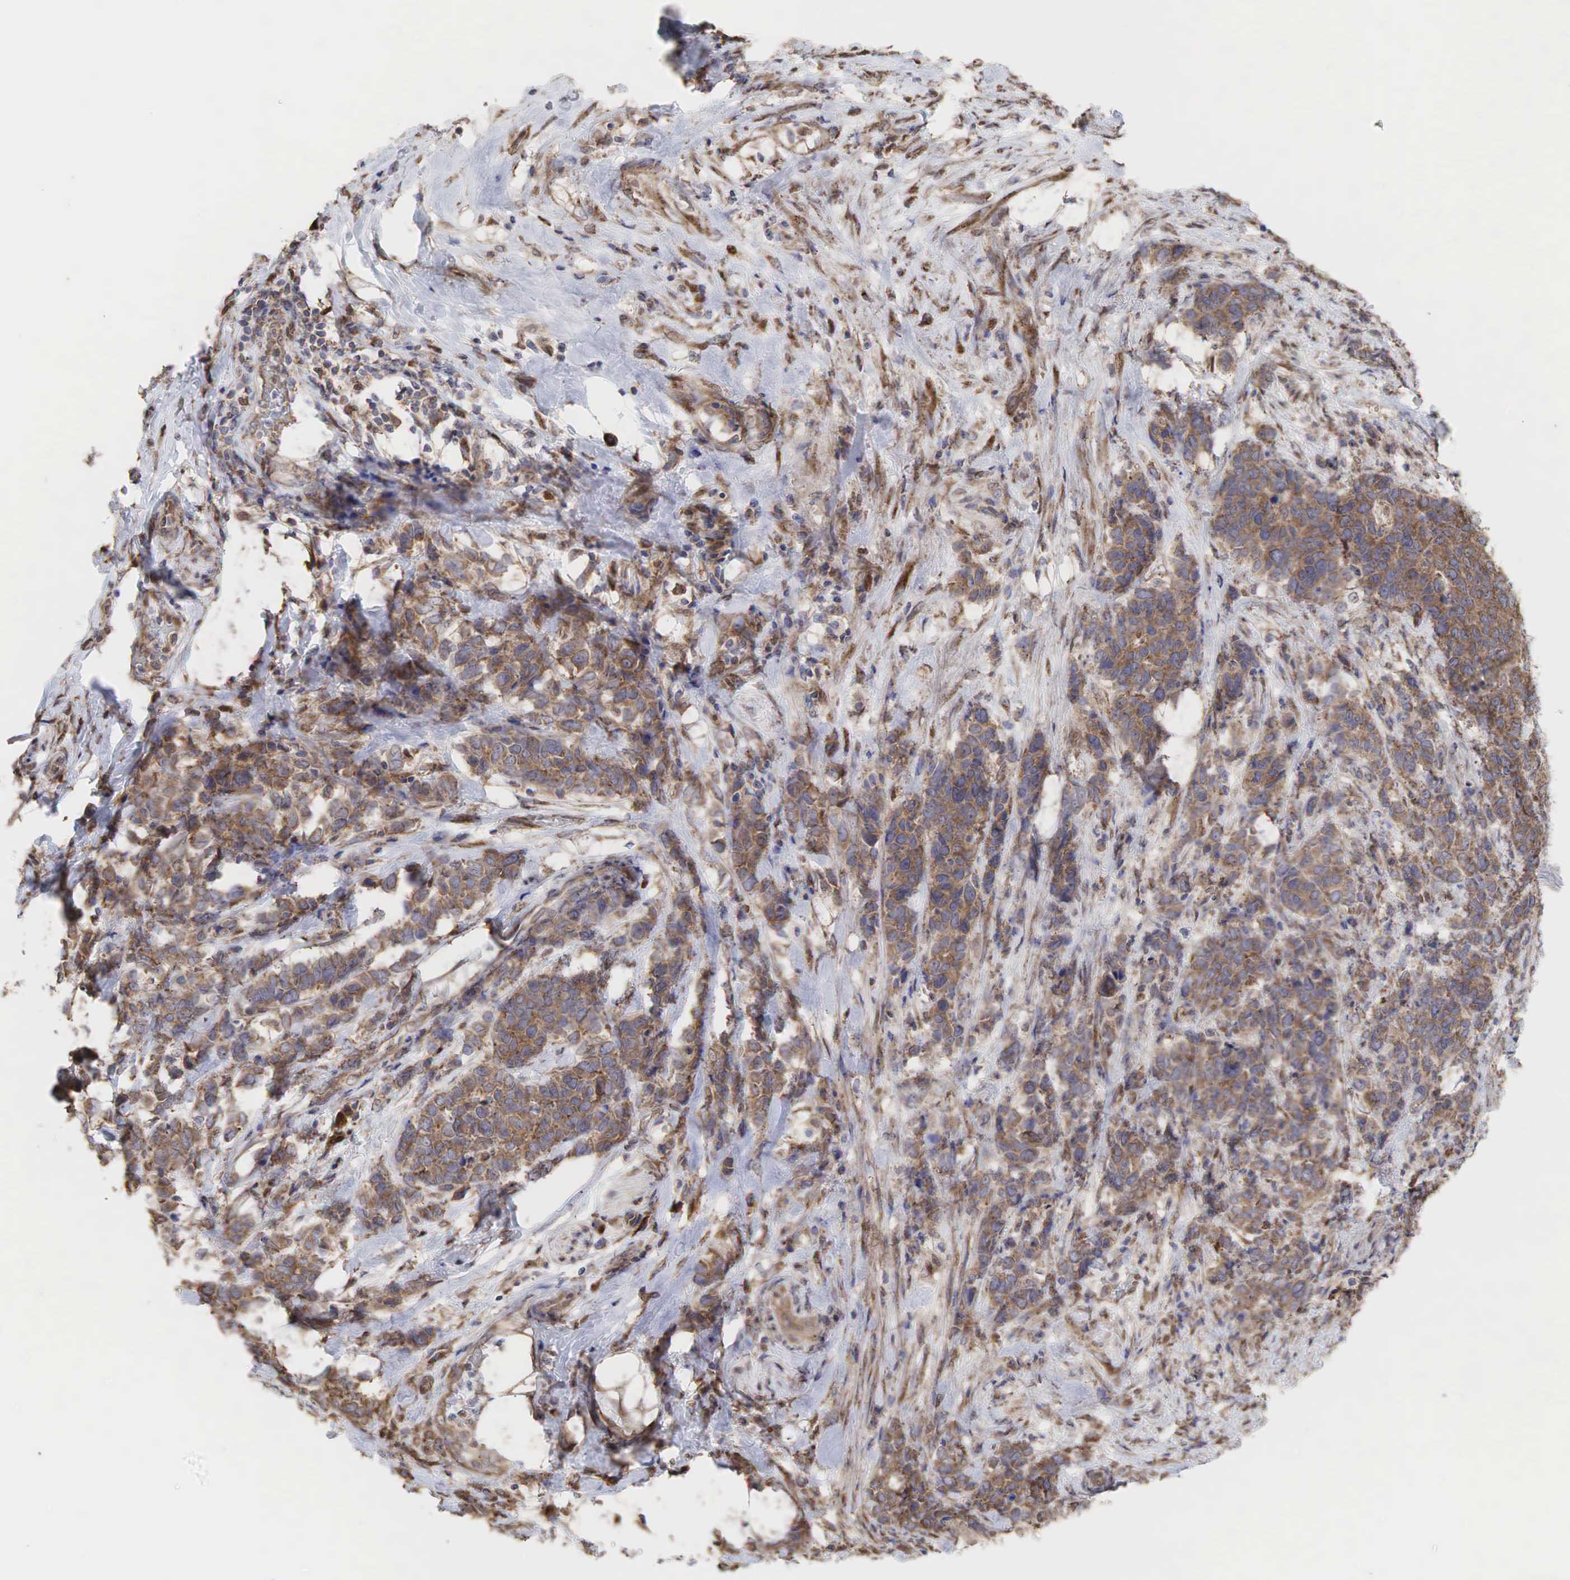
{"staining": {"intensity": "moderate", "quantity": ">75%", "location": "cytoplasmic/membranous"}, "tissue": "stomach cancer", "cell_type": "Tumor cells", "image_type": "cancer", "snomed": [{"axis": "morphology", "description": "Adenocarcinoma, NOS"}, {"axis": "topography", "description": "Stomach, upper"}], "caption": "High-magnification brightfield microscopy of stomach cancer (adenocarcinoma) stained with DAB (3,3'-diaminobenzidine) (brown) and counterstained with hematoxylin (blue). tumor cells exhibit moderate cytoplasmic/membranous expression is present in approximately>75% of cells.", "gene": "PABPC5", "patient": {"sex": "male", "age": 71}}